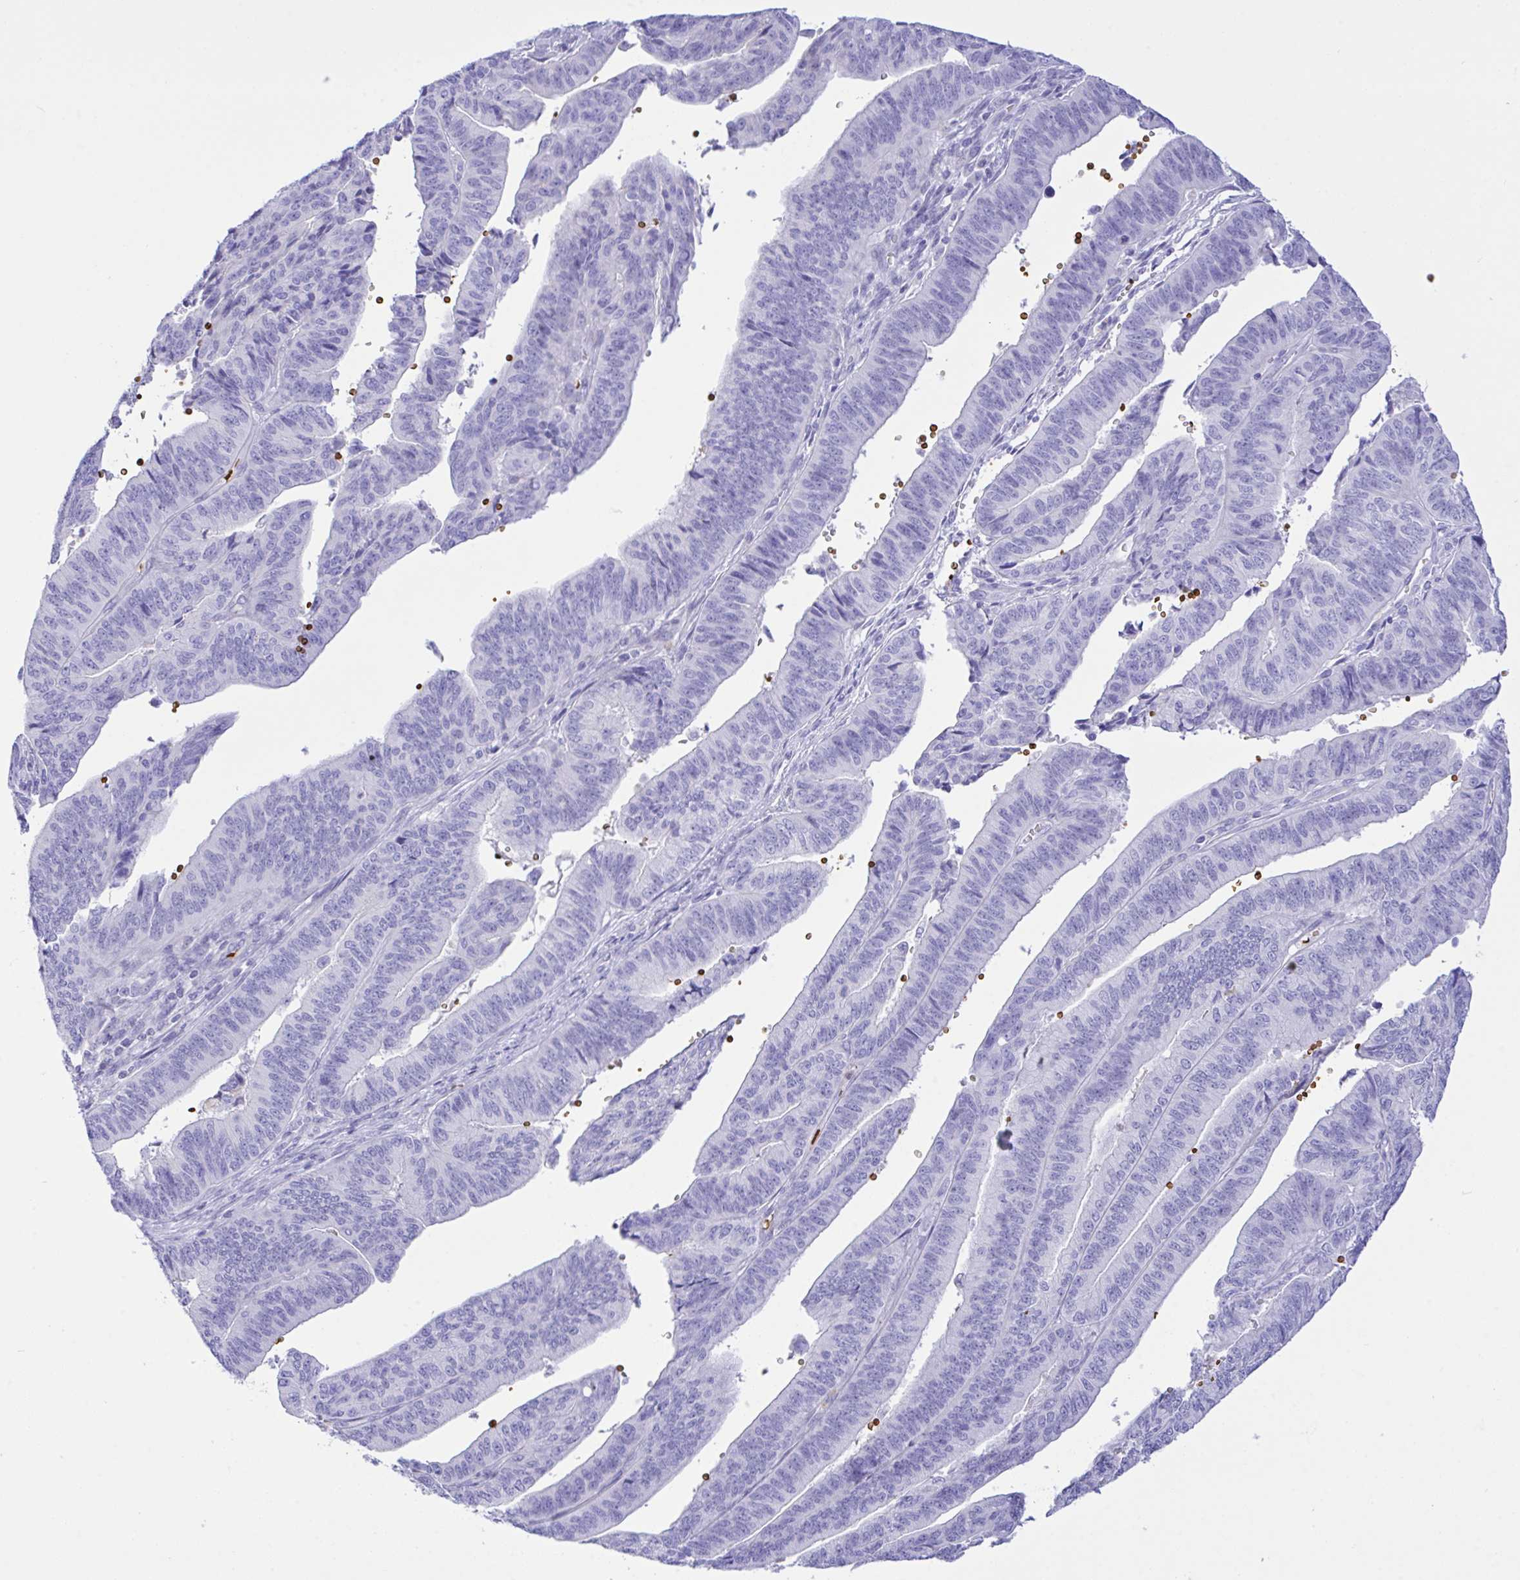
{"staining": {"intensity": "negative", "quantity": "none", "location": "none"}, "tissue": "endometrial cancer", "cell_type": "Tumor cells", "image_type": "cancer", "snomed": [{"axis": "morphology", "description": "Adenocarcinoma, NOS"}, {"axis": "topography", "description": "Endometrium"}], "caption": "Endometrial cancer (adenocarcinoma) stained for a protein using immunohistochemistry reveals no positivity tumor cells.", "gene": "ZNF221", "patient": {"sex": "female", "age": 65}}